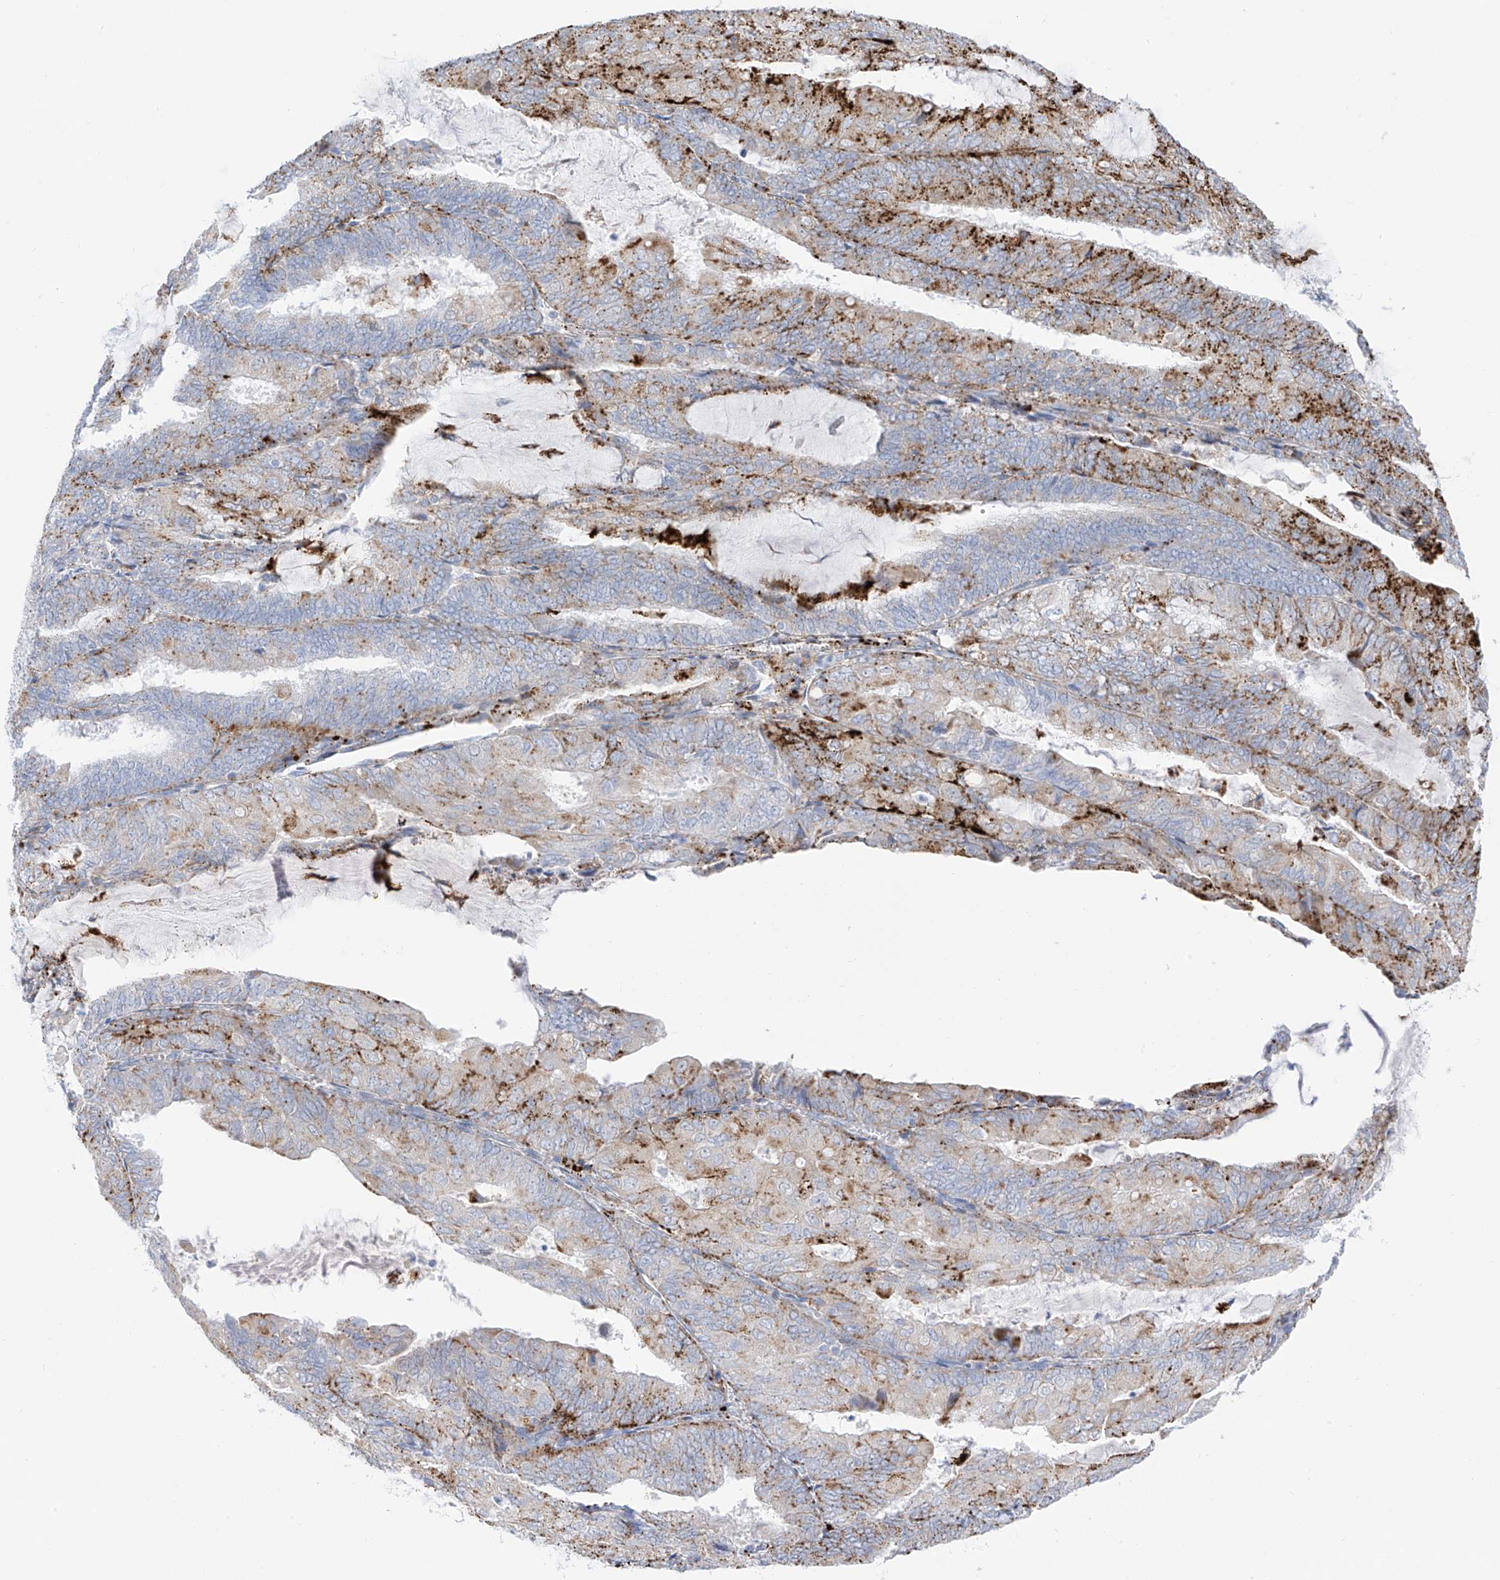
{"staining": {"intensity": "moderate", "quantity": "25%-75%", "location": "cytoplasmic/membranous"}, "tissue": "endometrial cancer", "cell_type": "Tumor cells", "image_type": "cancer", "snomed": [{"axis": "morphology", "description": "Adenocarcinoma, NOS"}, {"axis": "topography", "description": "Endometrium"}], "caption": "Immunohistochemistry (IHC) of endometrial cancer displays medium levels of moderate cytoplasmic/membranous staining in approximately 25%-75% of tumor cells.", "gene": "PSPH", "patient": {"sex": "female", "age": 81}}